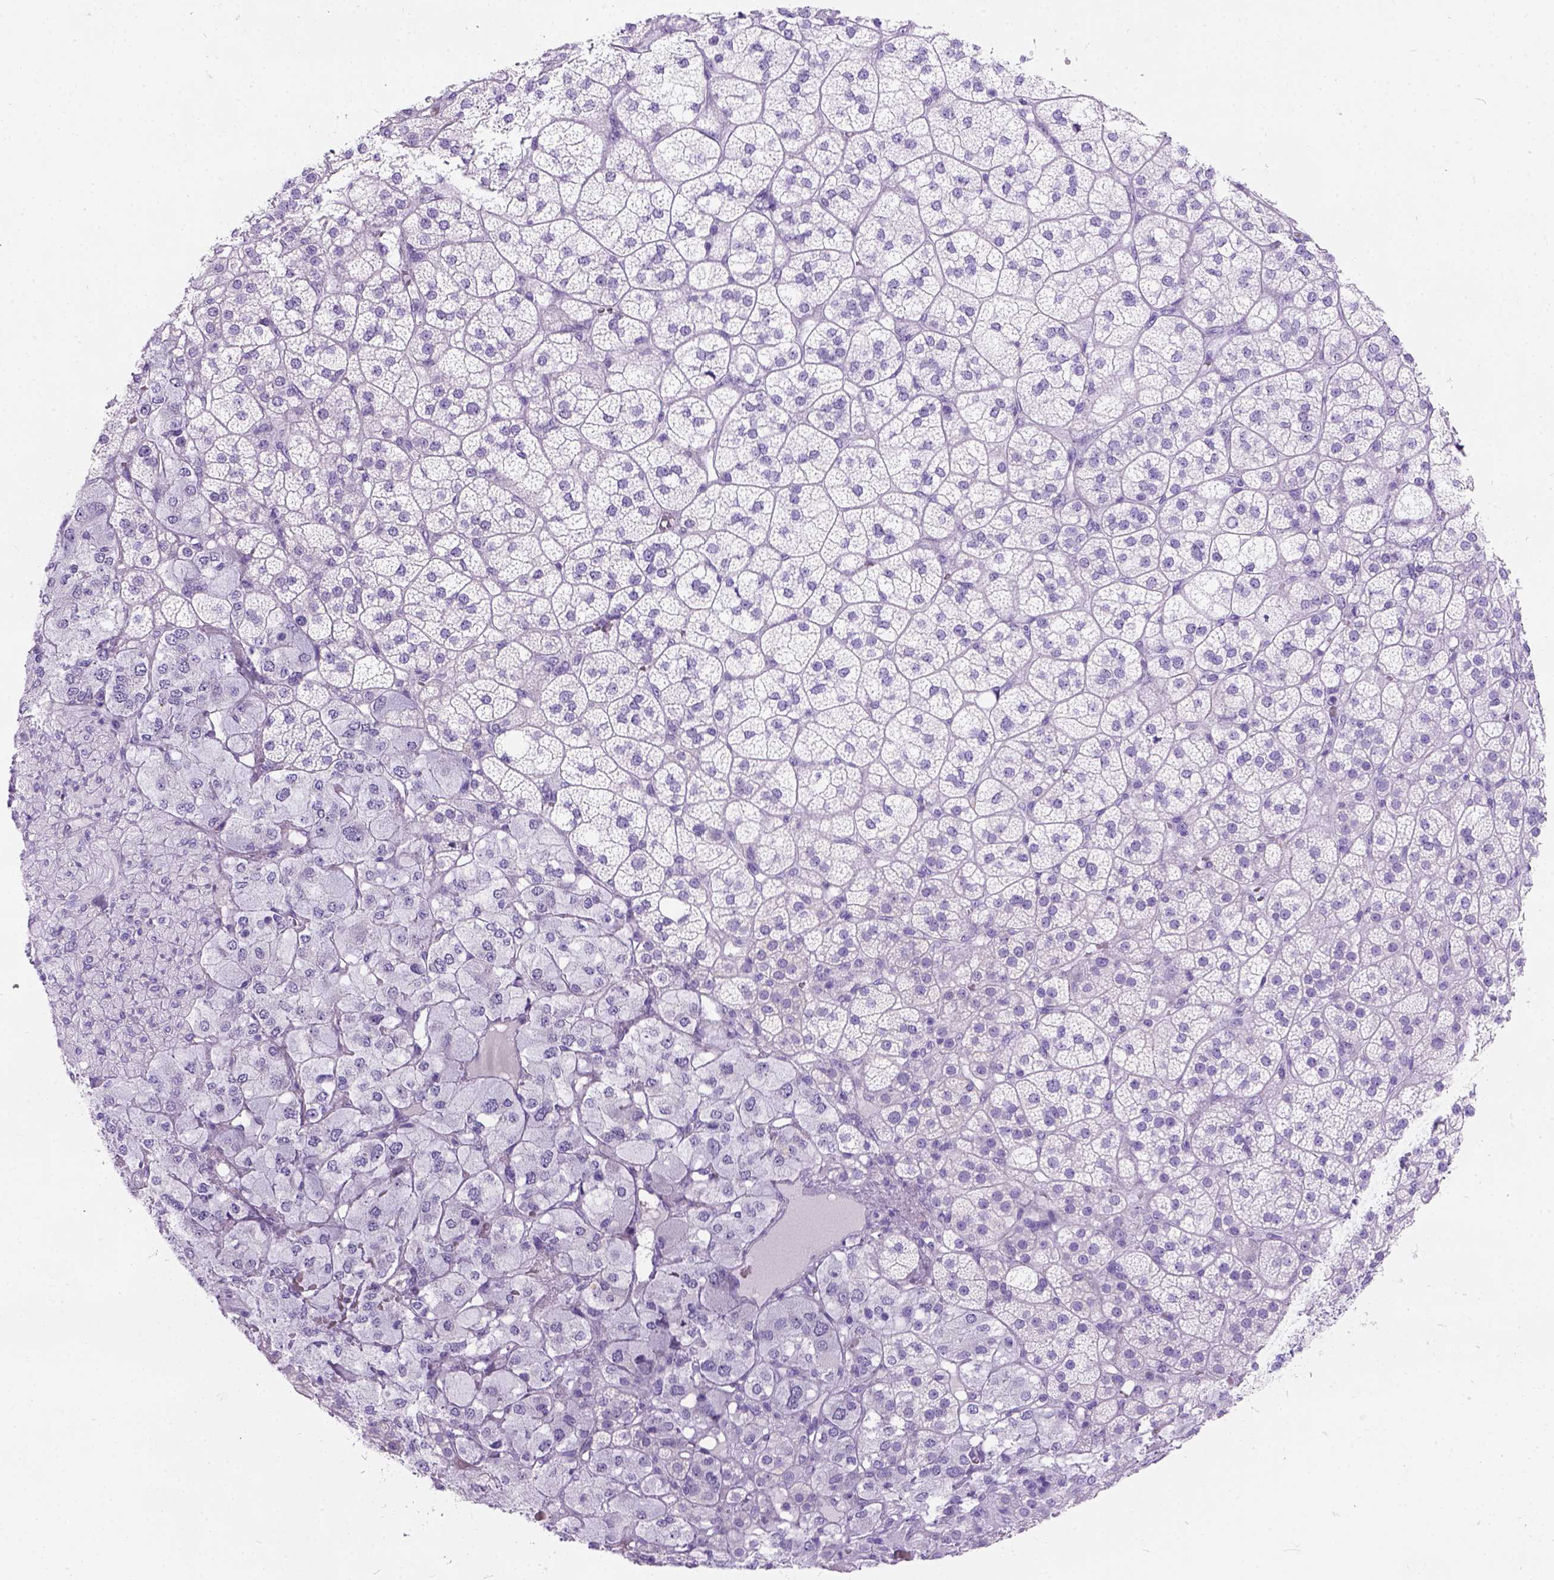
{"staining": {"intensity": "negative", "quantity": "none", "location": "none"}, "tissue": "adrenal gland", "cell_type": "Glandular cells", "image_type": "normal", "snomed": [{"axis": "morphology", "description": "Normal tissue, NOS"}, {"axis": "topography", "description": "Adrenal gland"}], "caption": "DAB (3,3'-diaminobenzidine) immunohistochemical staining of benign human adrenal gland demonstrates no significant positivity in glandular cells.", "gene": "C7orf57", "patient": {"sex": "female", "age": 60}}